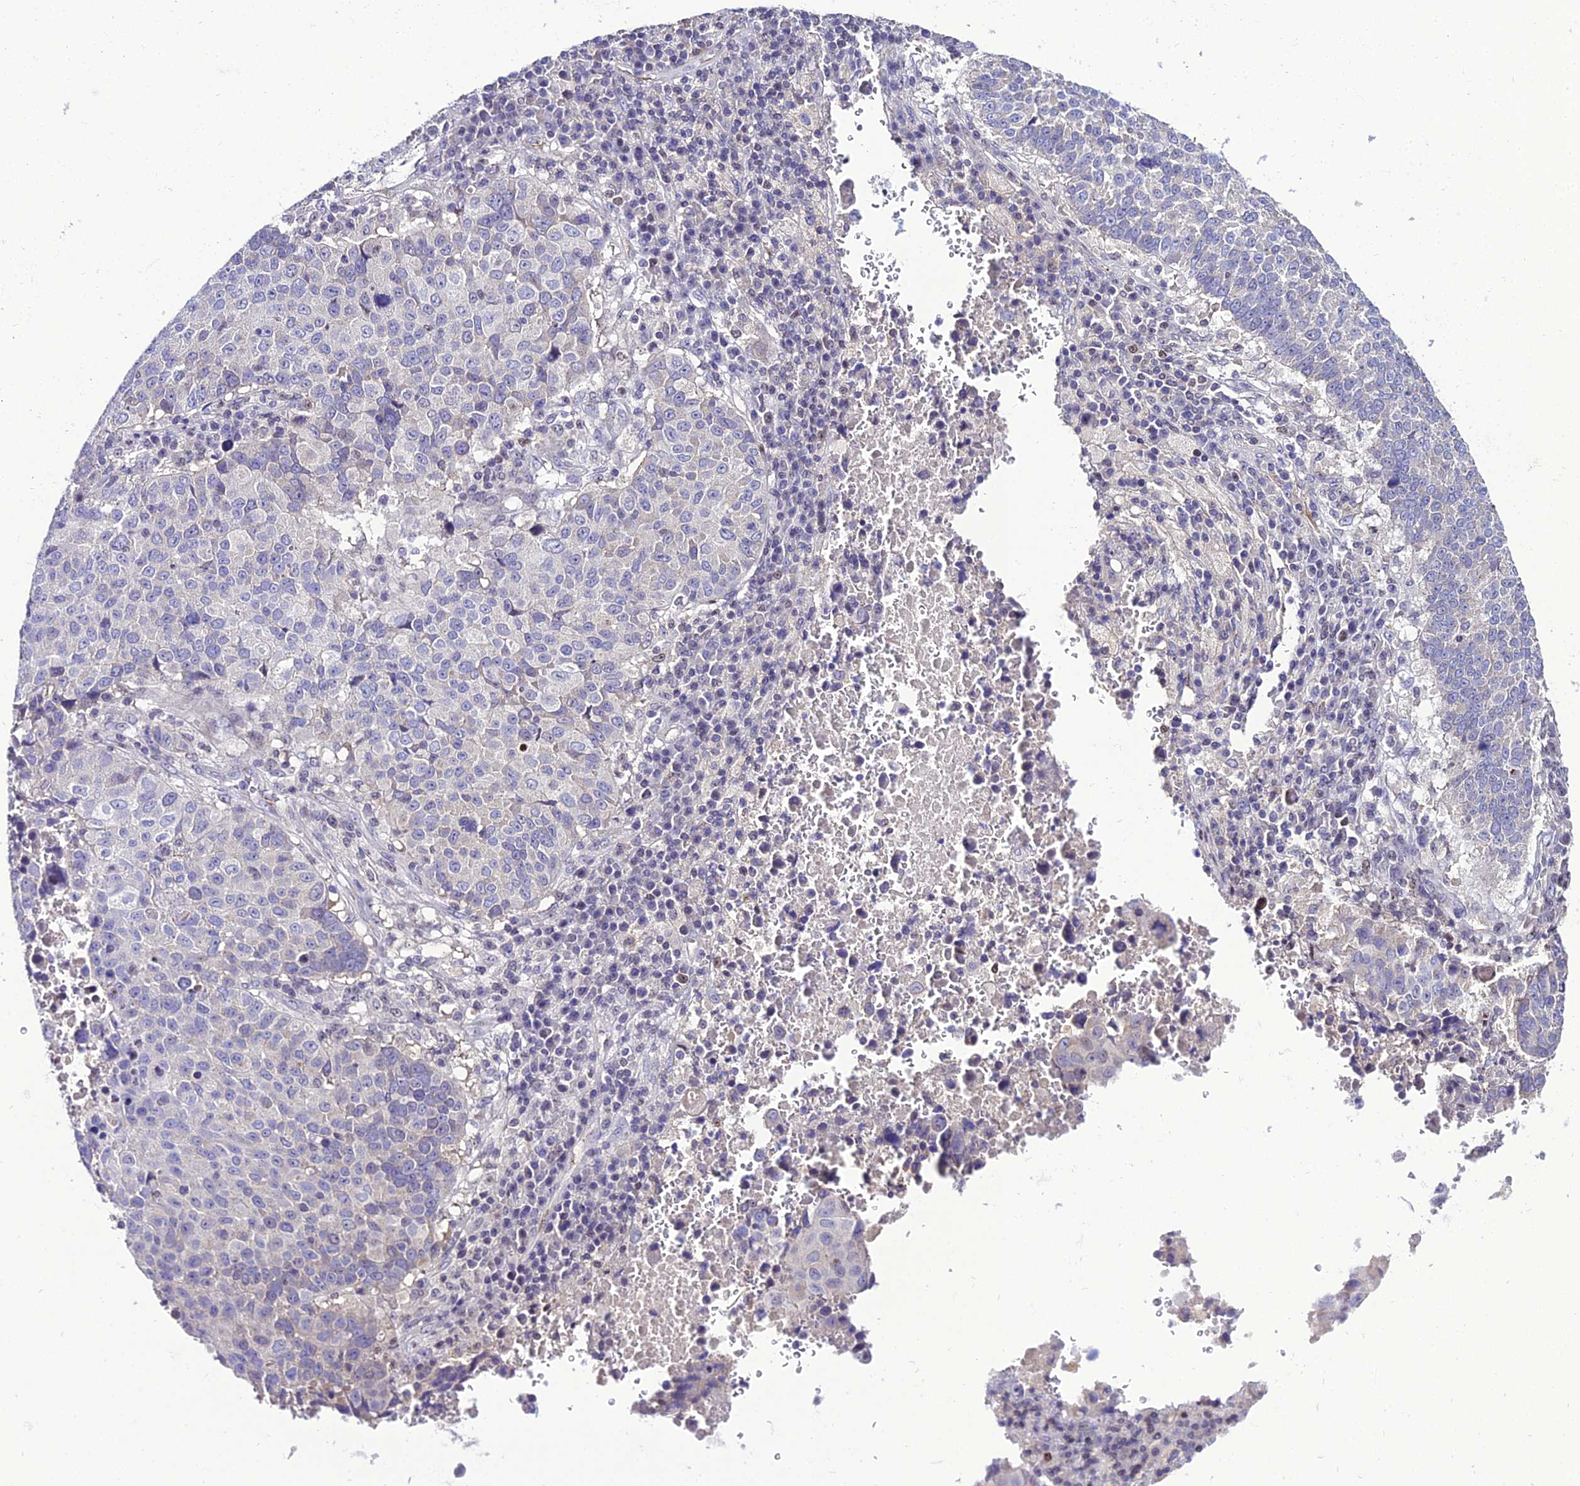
{"staining": {"intensity": "negative", "quantity": "none", "location": "none"}, "tissue": "lung cancer", "cell_type": "Tumor cells", "image_type": "cancer", "snomed": [{"axis": "morphology", "description": "Squamous cell carcinoma, NOS"}, {"axis": "topography", "description": "Lung"}], "caption": "A photomicrograph of human lung cancer (squamous cell carcinoma) is negative for staining in tumor cells. Brightfield microscopy of immunohistochemistry stained with DAB (brown) and hematoxylin (blue), captured at high magnification.", "gene": "SHQ1", "patient": {"sex": "male", "age": 73}}